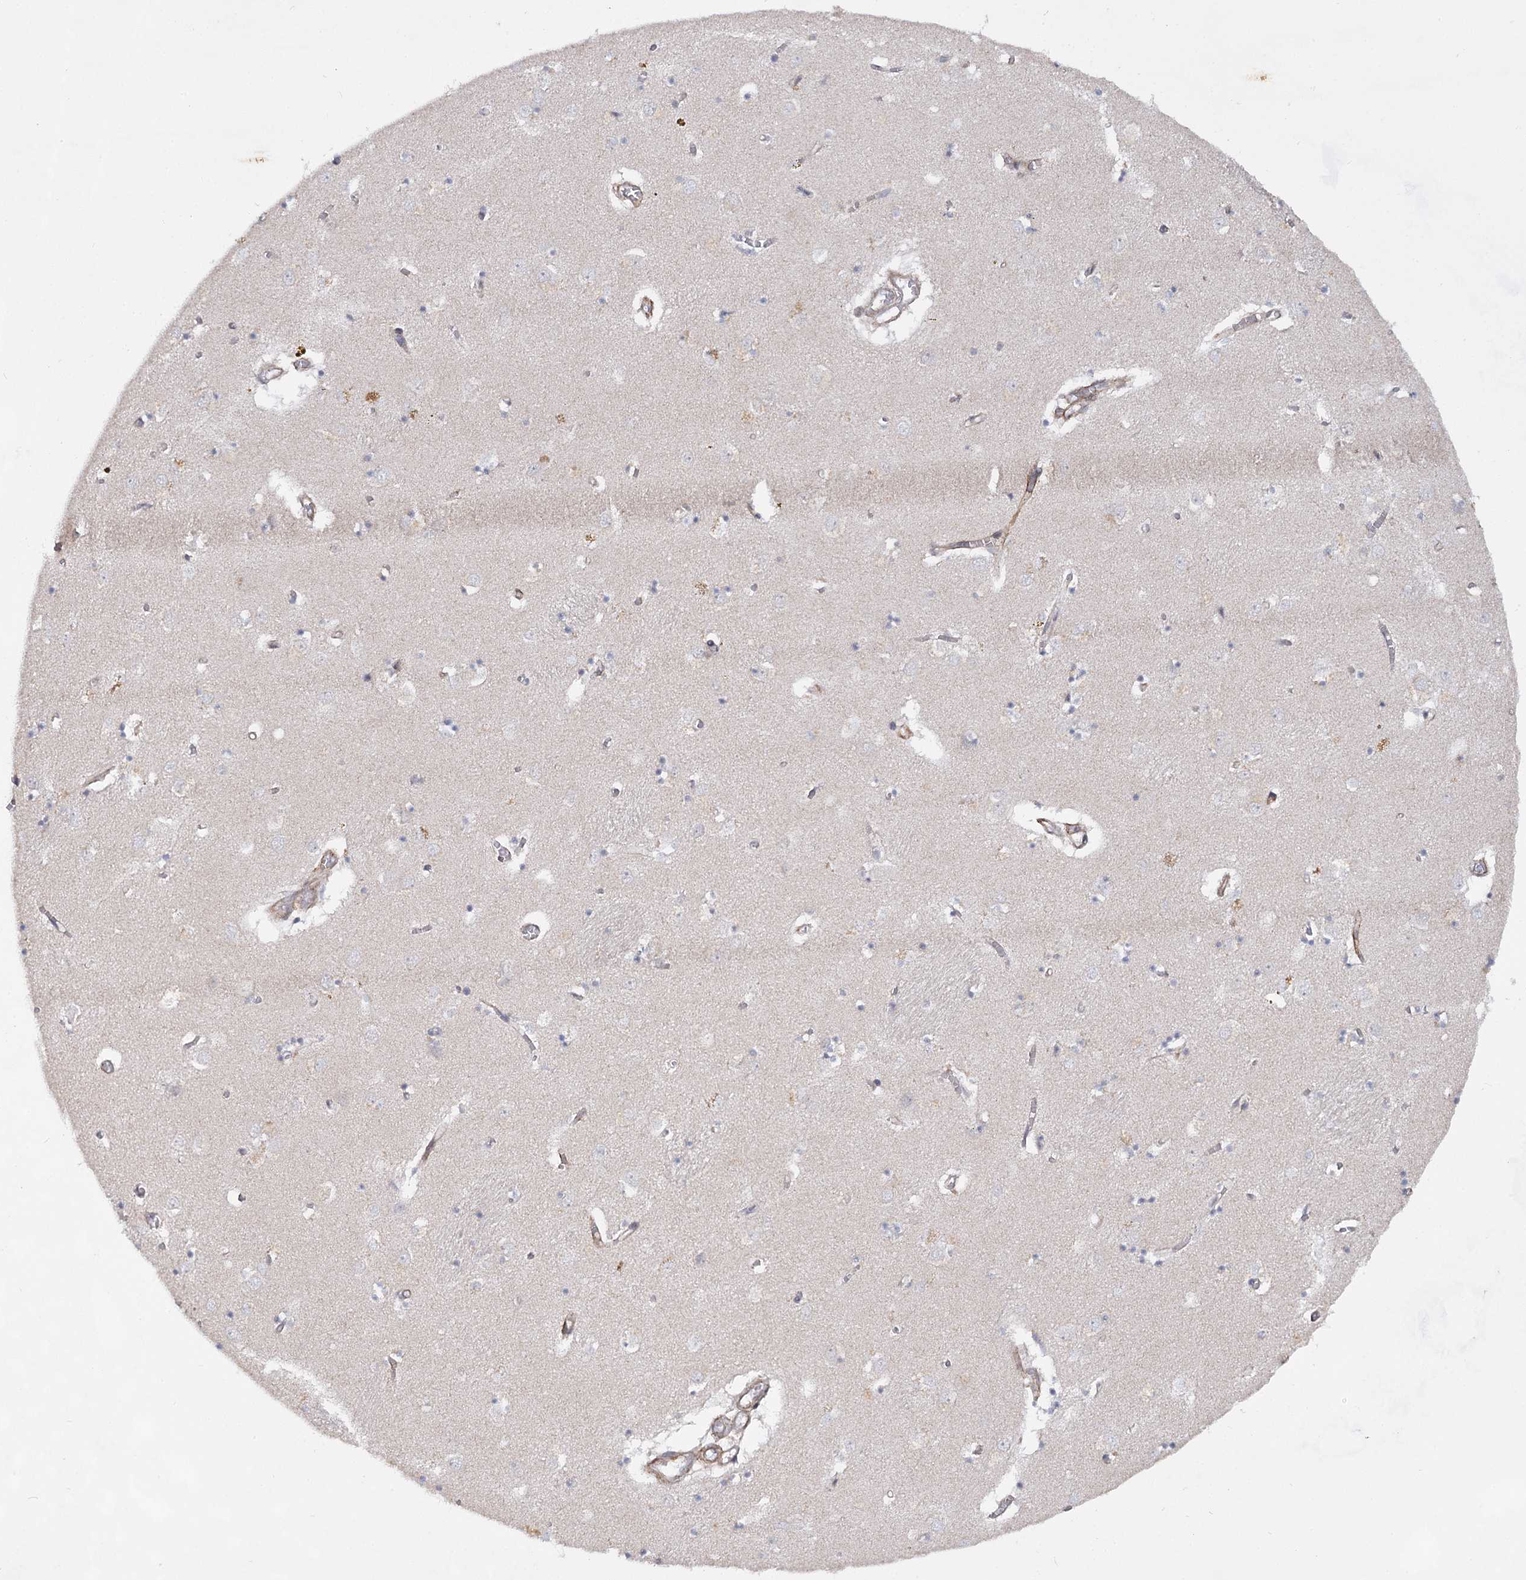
{"staining": {"intensity": "negative", "quantity": "none", "location": "none"}, "tissue": "caudate", "cell_type": "Glial cells", "image_type": "normal", "snomed": [{"axis": "morphology", "description": "Normal tissue, NOS"}, {"axis": "topography", "description": "Lateral ventricle wall"}], "caption": "Immunohistochemical staining of benign caudate displays no significant expression in glial cells. The staining is performed using DAB (3,3'-diaminobenzidine) brown chromogen with nuclei counter-stained in using hematoxylin.", "gene": "ATL2", "patient": {"sex": "male", "age": 70}}